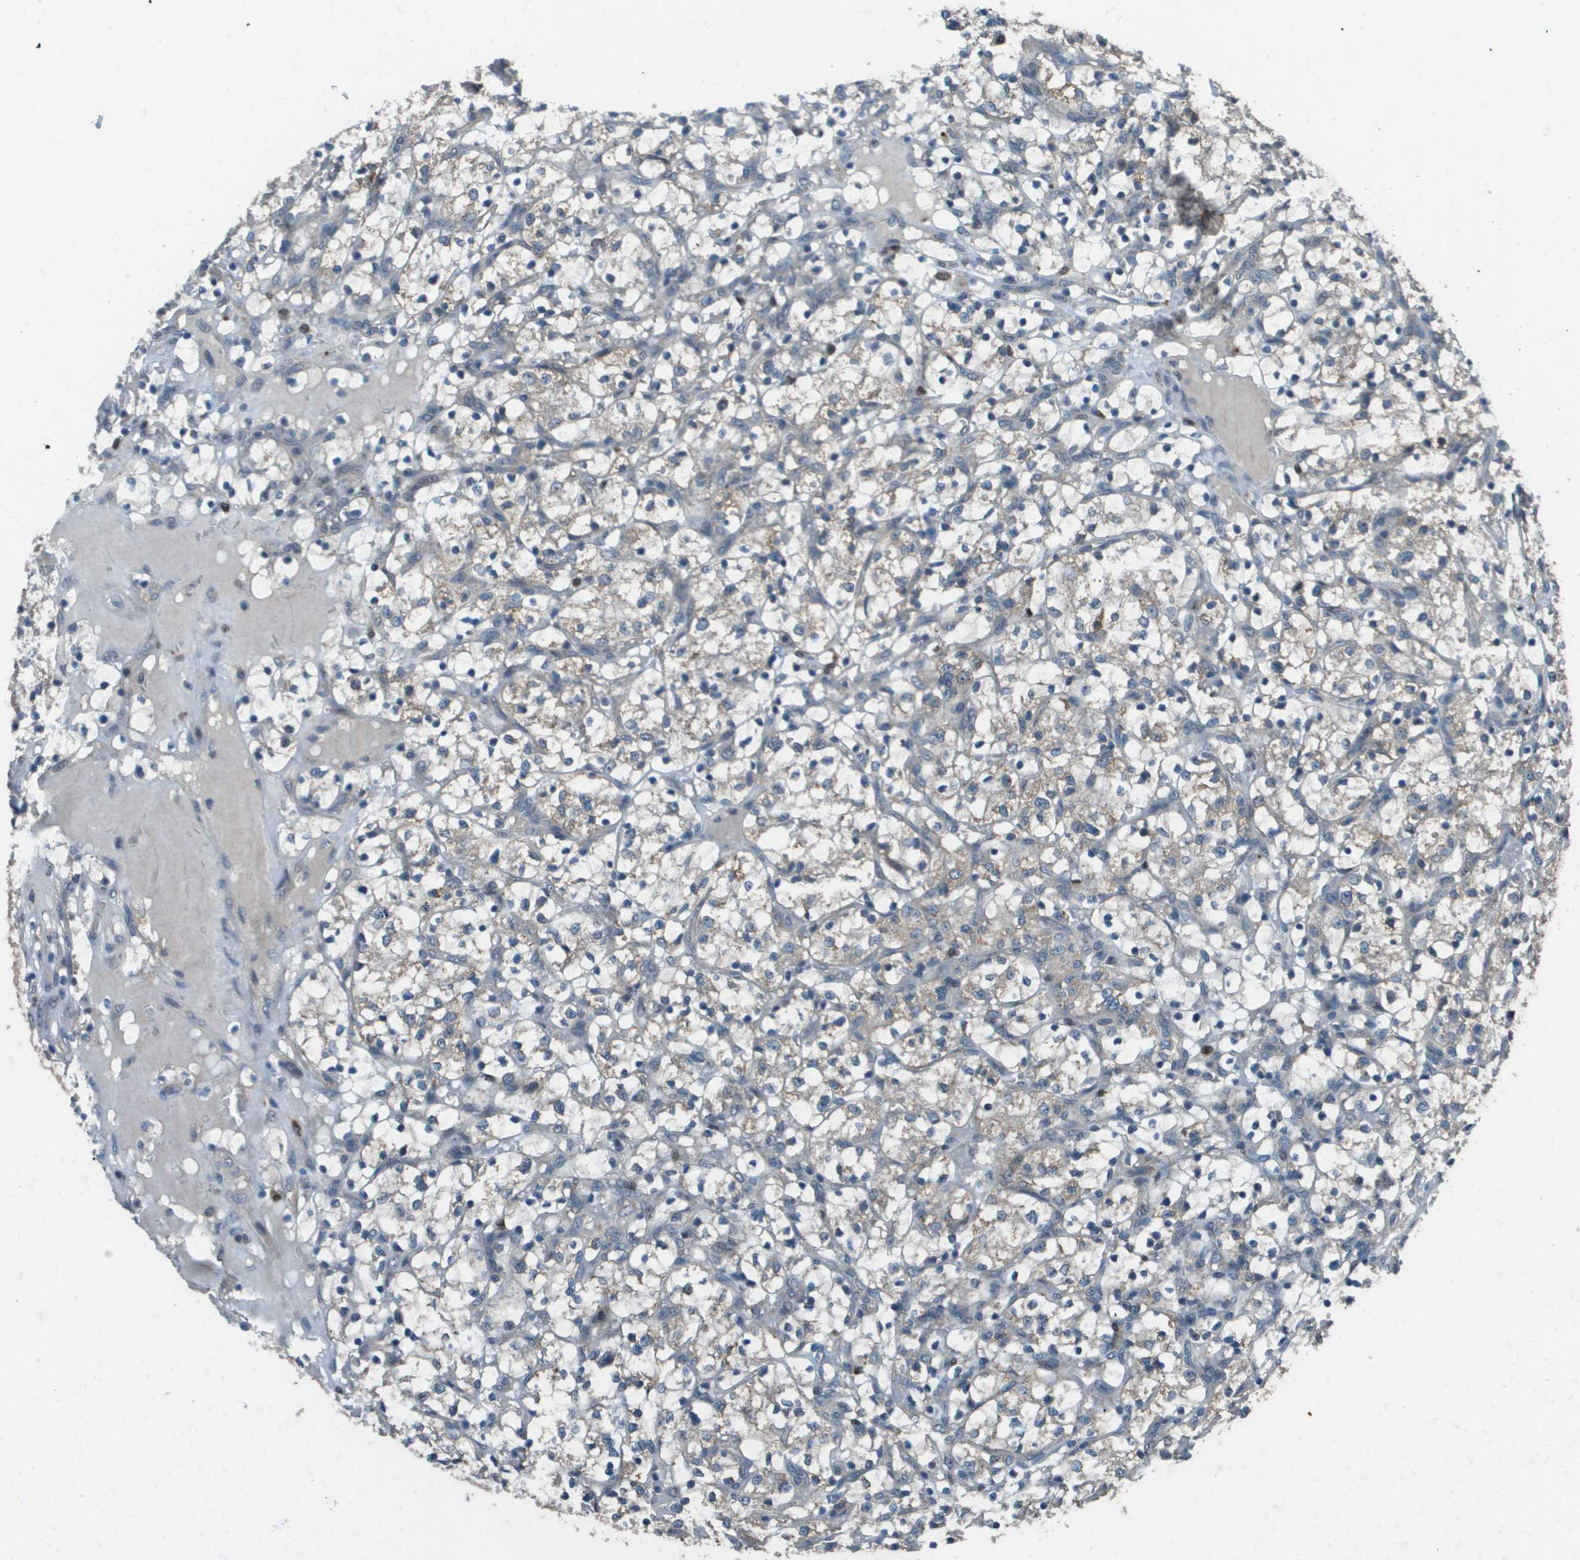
{"staining": {"intensity": "weak", "quantity": "<25%", "location": "cytoplasmic/membranous"}, "tissue": "renal cancer", "cell_type": "Tumor cells", "image_type": "cancer", "snomed": [{"axis": "morphology", "description": "Adenocarcinoma, NOS"}, {"axis": "topography", "description": "Kidney"}], "caption": "IHC of human renal cancer (adenocarcinoma) shows no expression in tumor cells.", "gene": "GOSR2", "patient": {"sex": "female", "age": 69}}